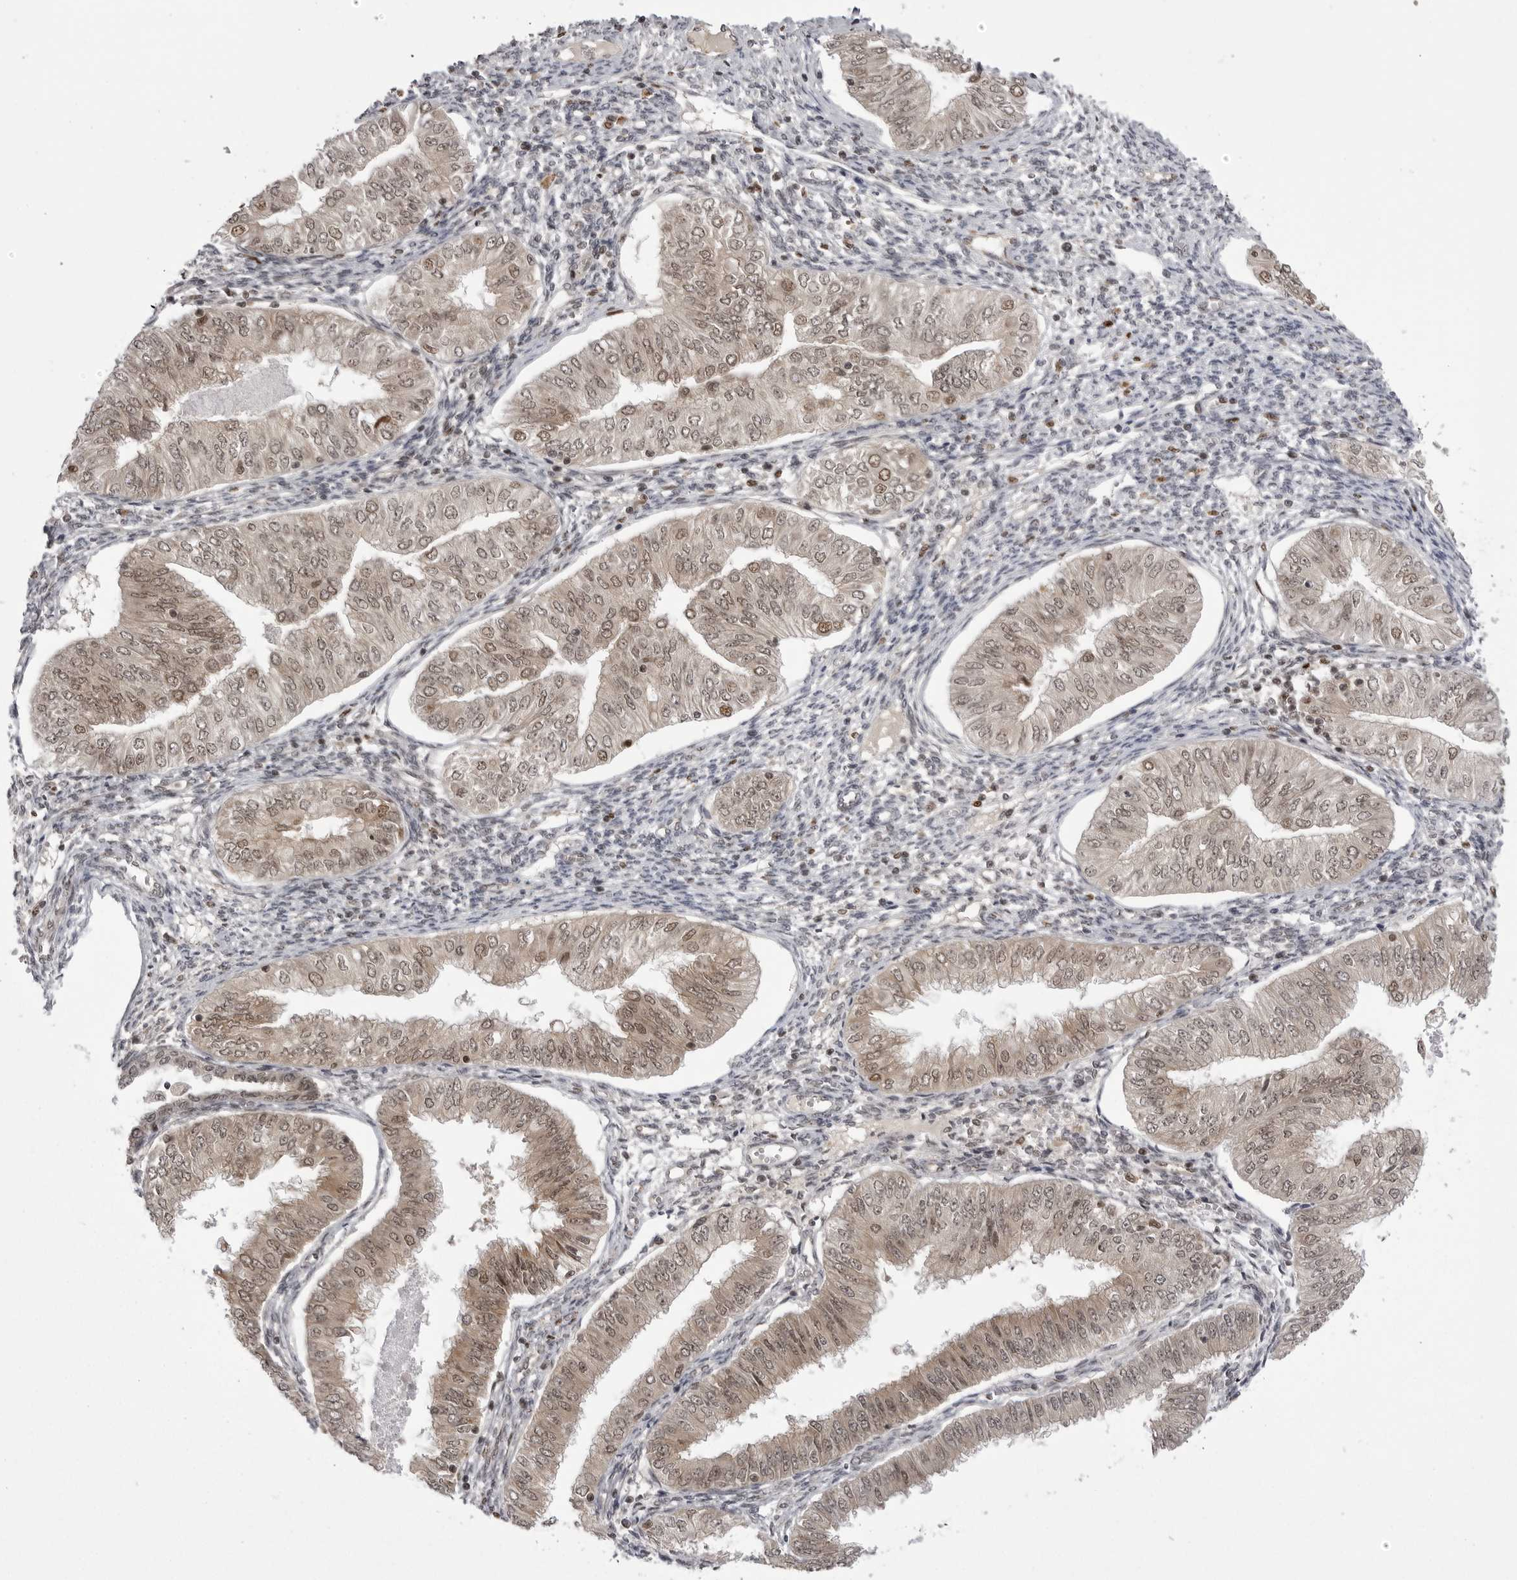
{"staining": {"intensity": "weak", "quantity": ">75%", "location": "cytoplasmic/membranous,nuclear"}, "tissue": "endometrial cancer", "cell_type": "Tumor cells", "image_type": "cancer", "snomed": [{"axis": "morphology", "description": "Normal tissue, NOS"}, {"axis": "morphology", "description": "Adenocarcinoma, NOS"}, {"axis": "topography", "description": "Endometrium"}], "caption": "Tumor cells demonstrate low levels of weak cytoplasmic/membranous and nuclear positivity in about >75% of cells in endometrial adenocarcinoma.", "gene": "PTK2B", "patient": {"sex": "female", "age": 53}}